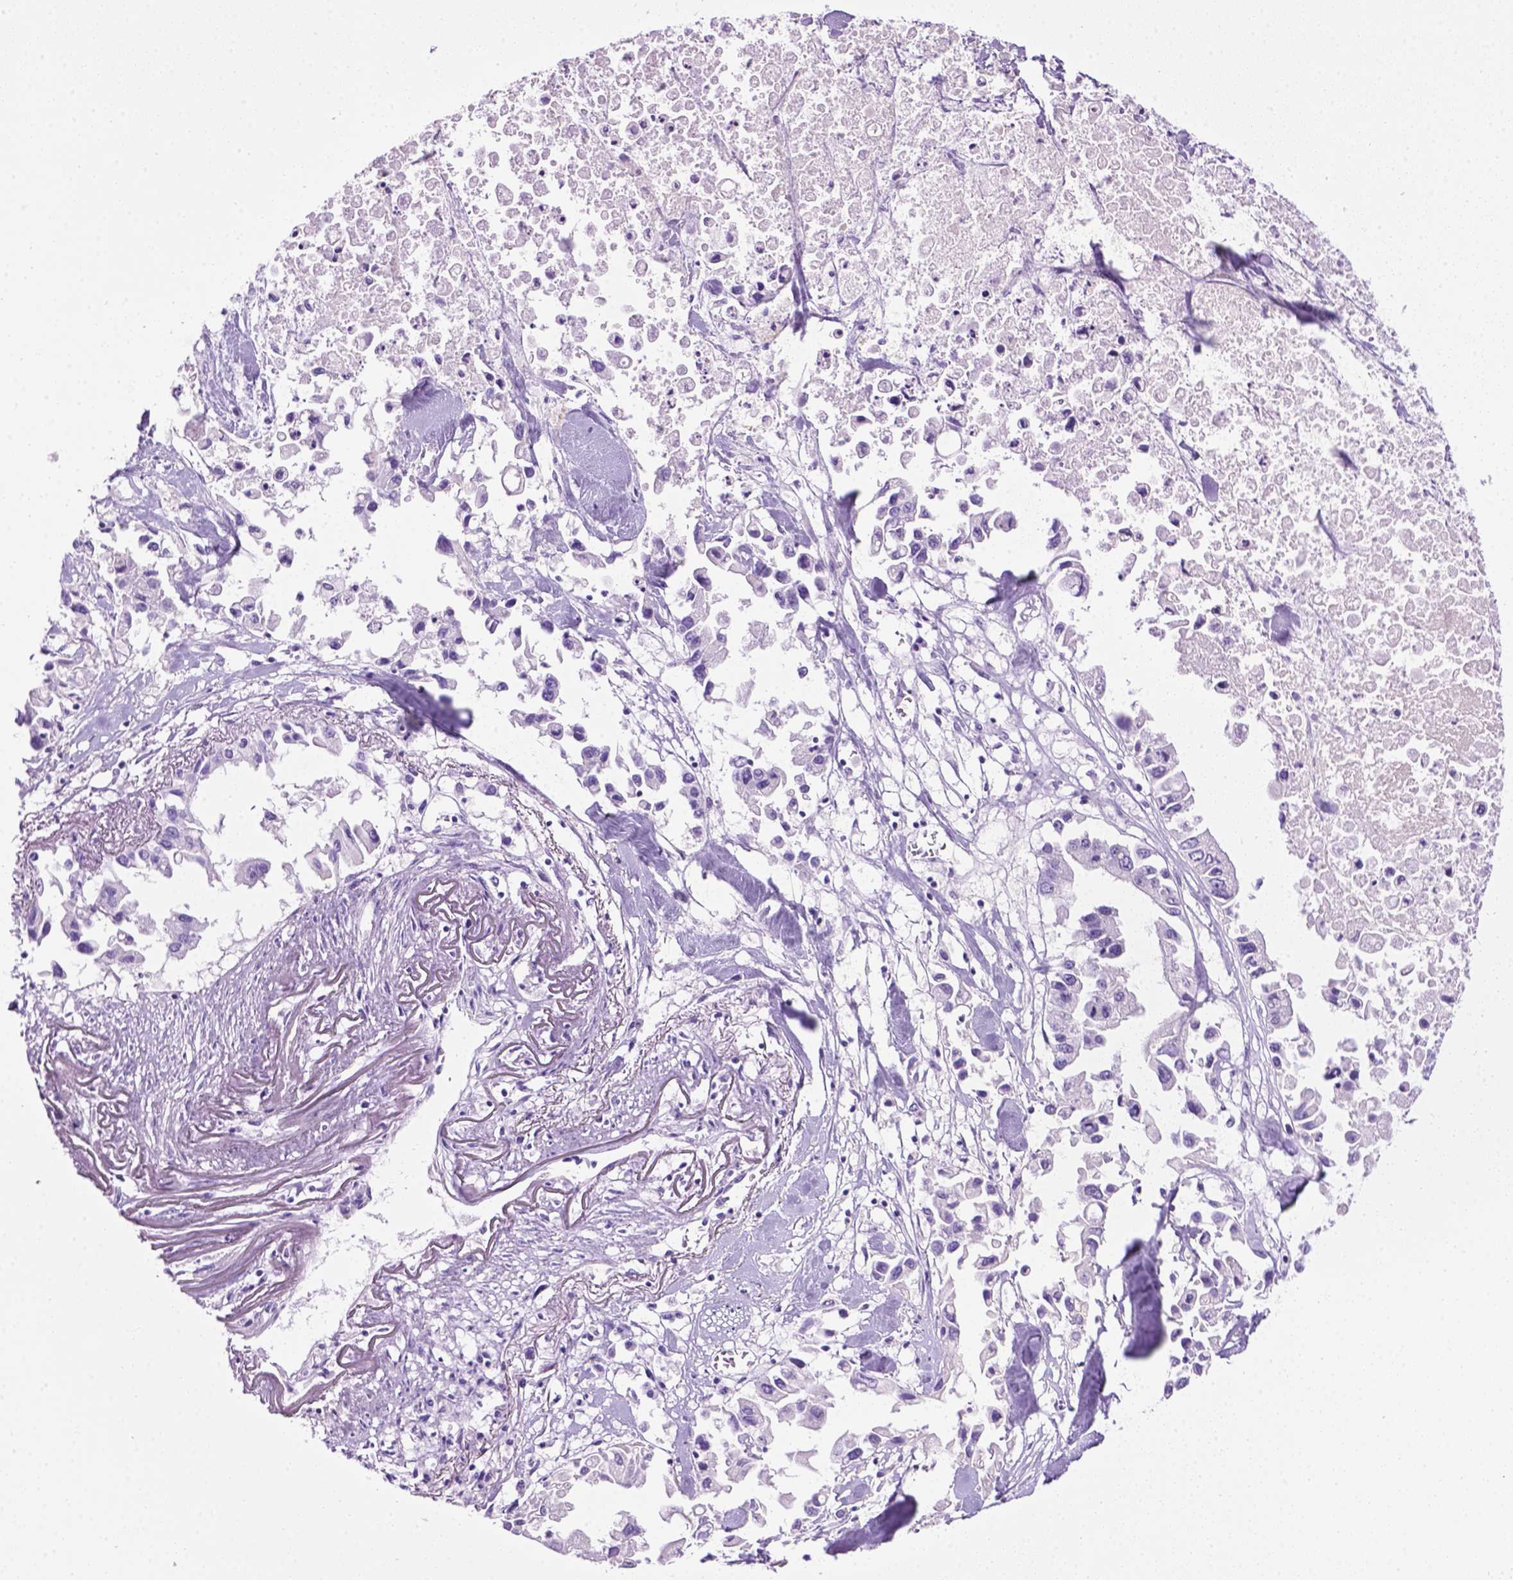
{"staining": {"intensity": "negative", "quantity": "none", "location": "none"}, "tissue": "pancreatic cancer", "cell_type": "Tumor cells", "image_type": "cancer", "snomed": [{"axis": "morphology", "description": "Adenocarcinoma, NOS"}, {"axis": "topography", "description": "Pancreas"}], "caption": "High power microscopy photomicrograph of an IHC micrograph of pancreatic adenocarcinoma, revealing no significant staining in tumor cells.", "gene": "LELP1", "patient": {"sex": "female", "age": 83}}